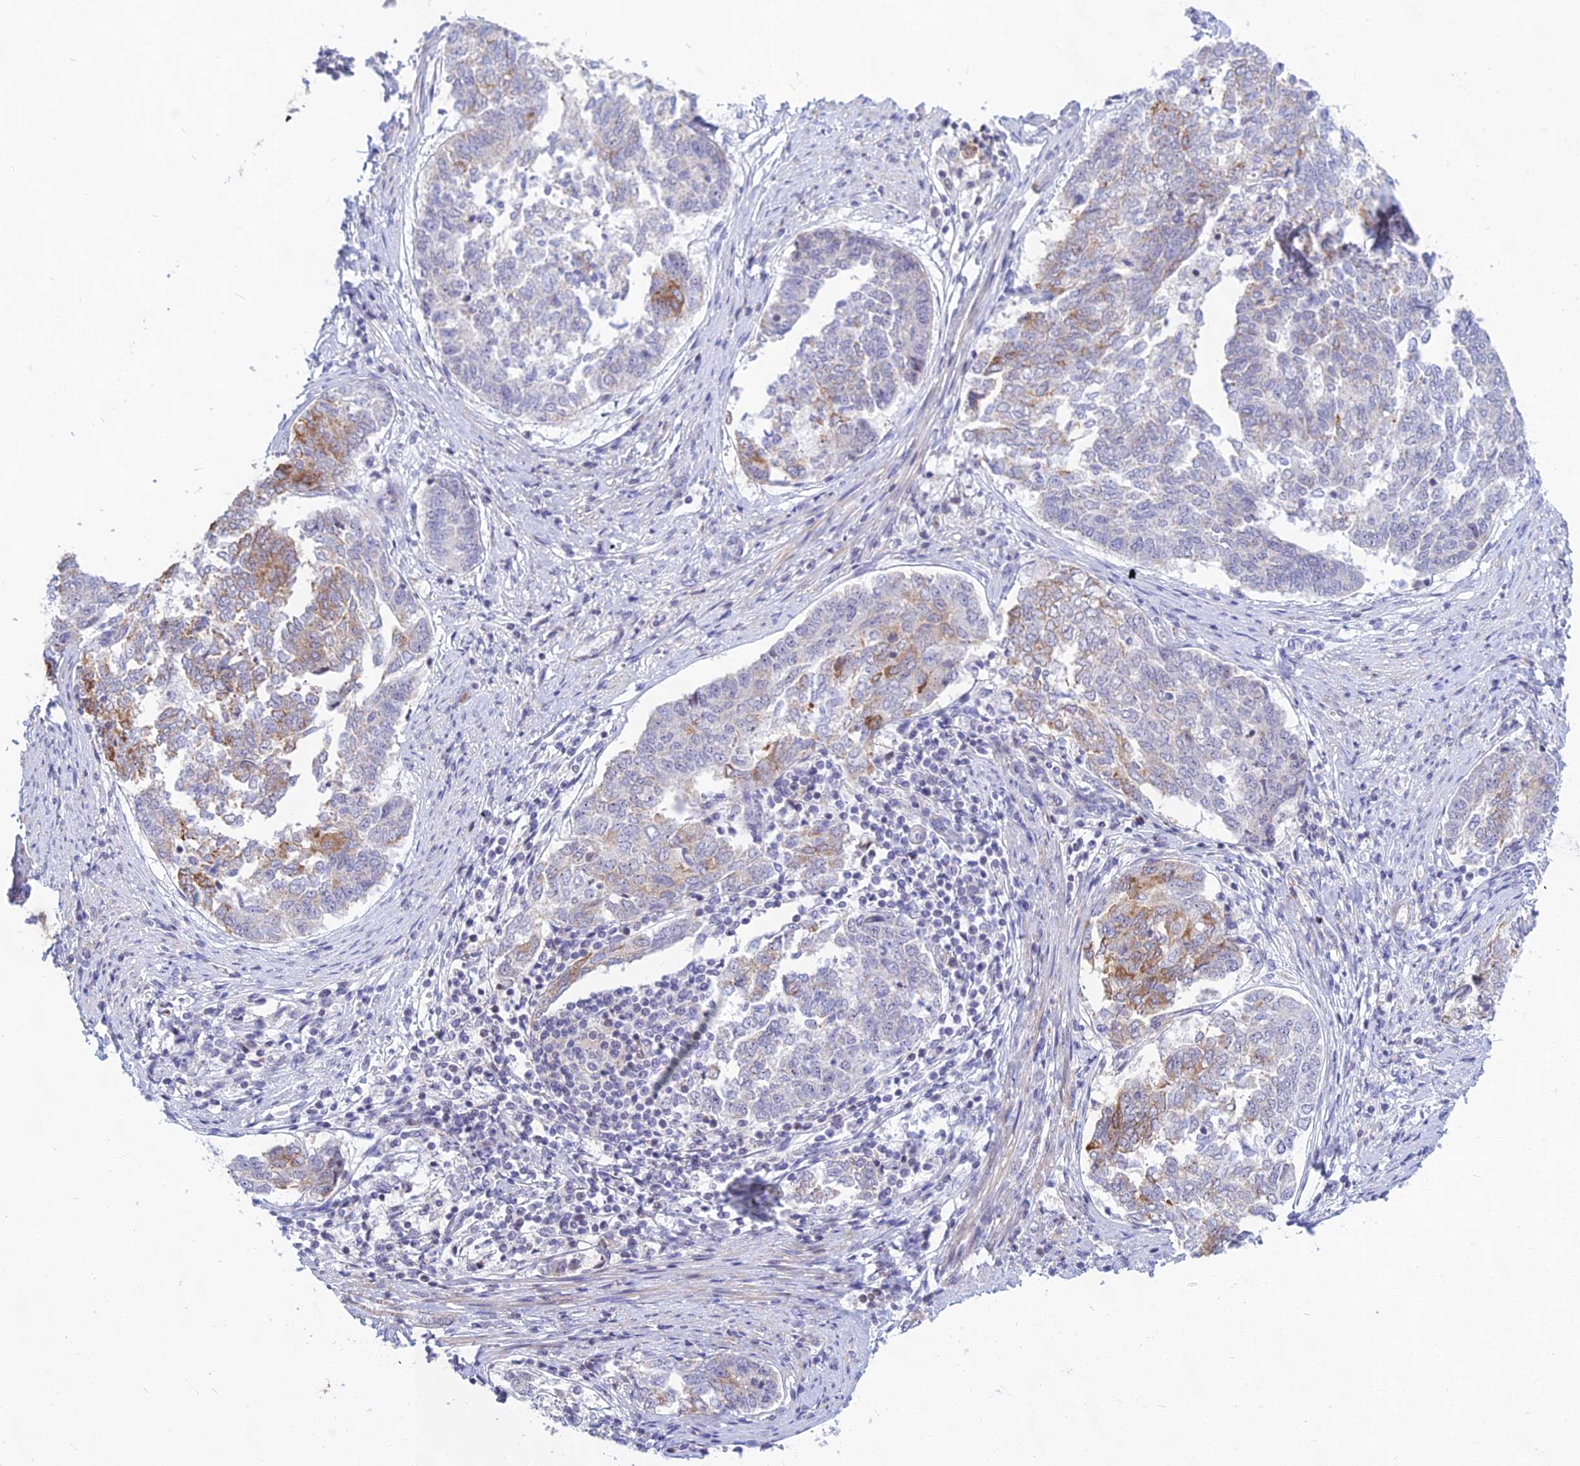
{"staining": {"intensity": "moderate", "quantity": "<25%", "location": "cytoplasmic/membranous"}, "tissue": "endometrial cancer", "cell_type": "Tumor cells", "image_type": "cancer", "snomed": [{"axis": "morphology", "description": "Adenocarcinoma, NOS"}, {"axis": "topography", "description": "Endometrium"}], "caption": "Adenocarcinoma (endometrial) stained with a brown dye exhibits moderate cytoplasmic/membranous positive staining in approximately <25% of tumor cells.", "gene": "KRR1", "patient": {"sex": "female", "age": 80}}